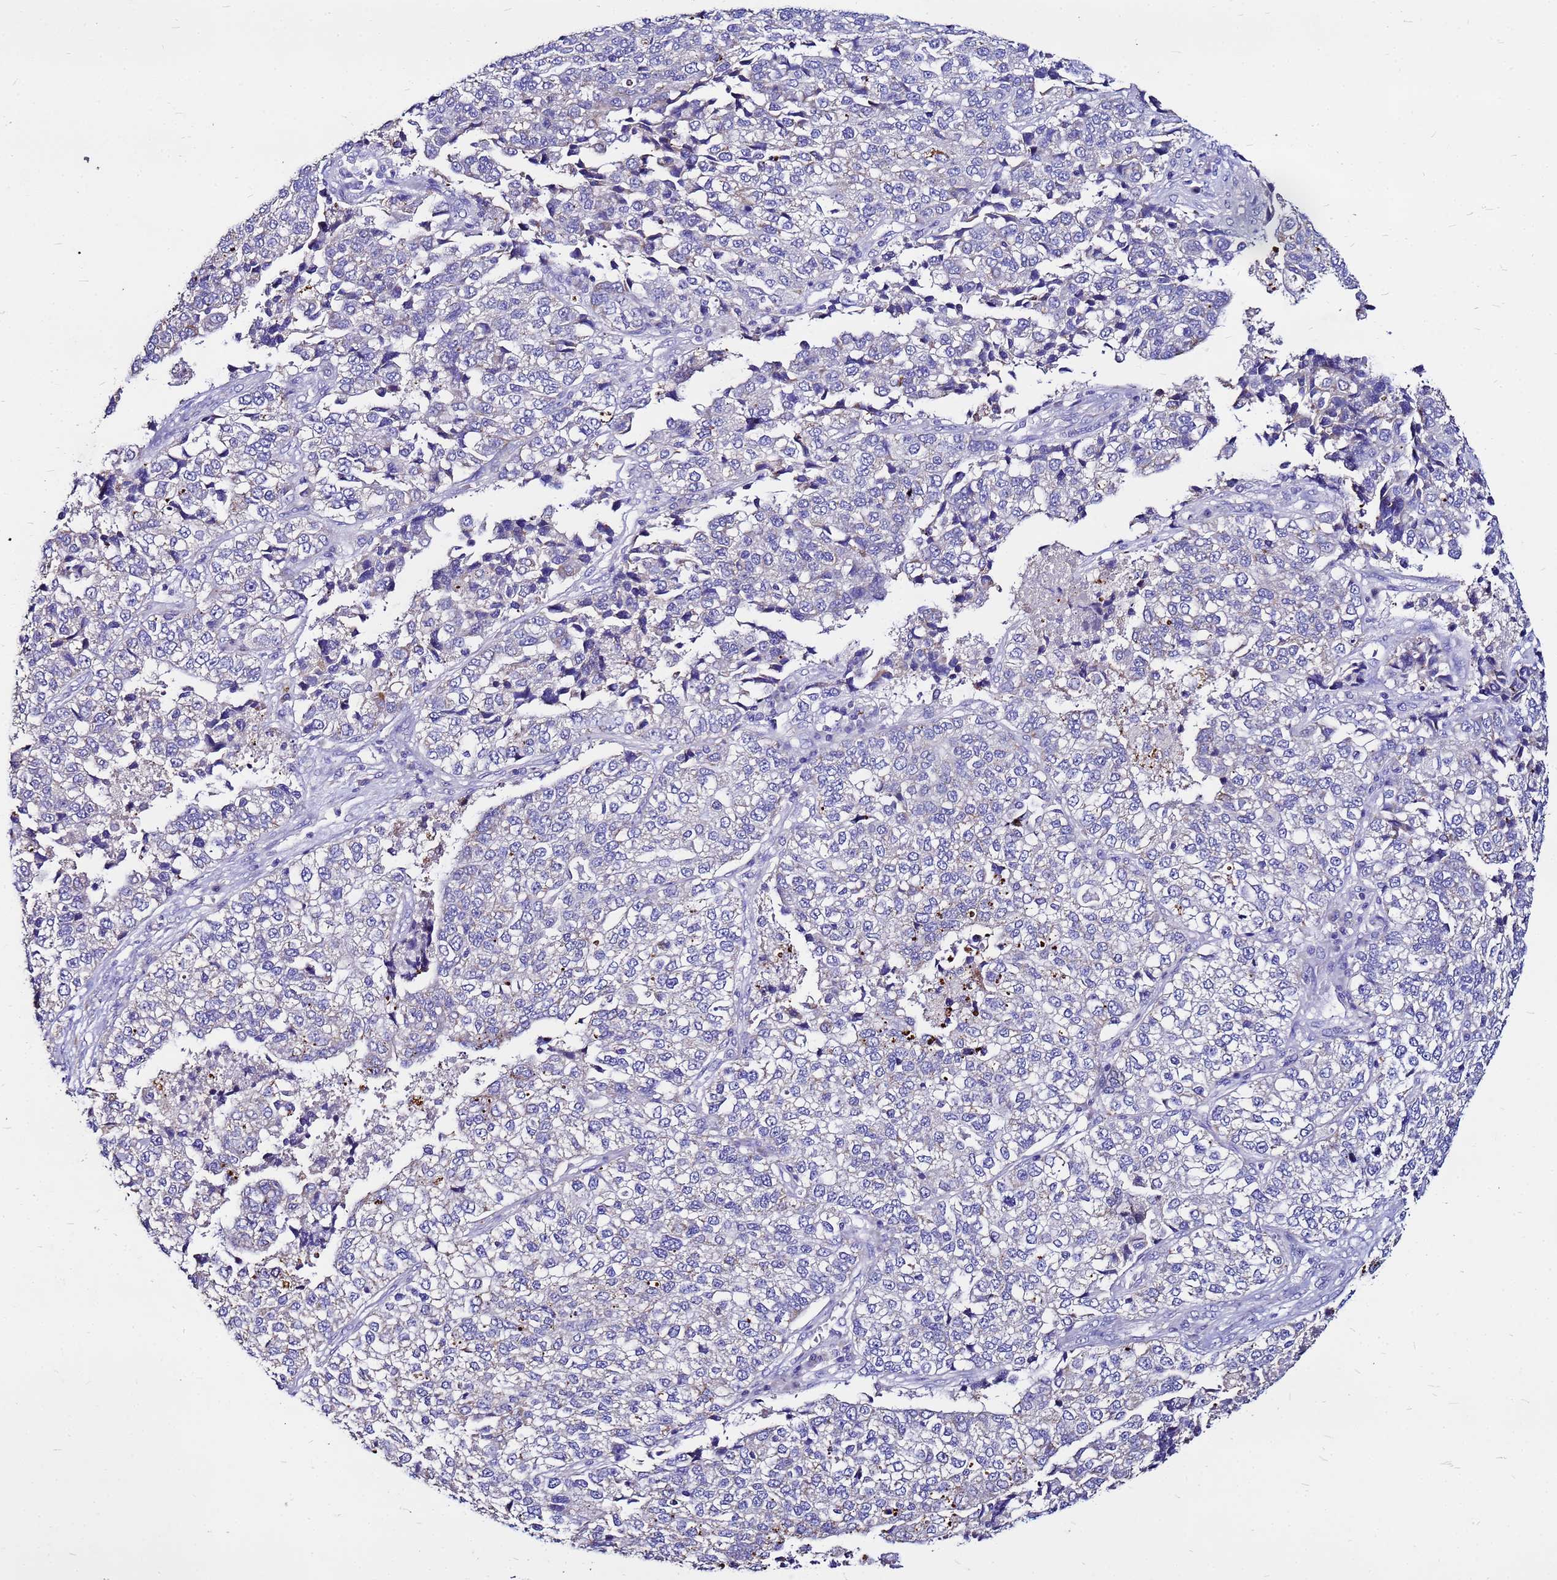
{"staining": {"intensity": "negative", "quantity": "none", "location": "none"}, "tissue": "lung cancer", "cell_type": "Tumor cells", "image_type": "cancer", "snomed": [{"axis": "morphology", "description": "Adenocarcinoma, NOS"}, {"axis": "topography", "description": "Lung"}], "caption": "Lung adenocarcinoma stained for a protein using immunohistochemistry (IHC) shows no staining tumor cells.", "gene": "FAM183A", "patient": {"sex": "male", "age": 49}}